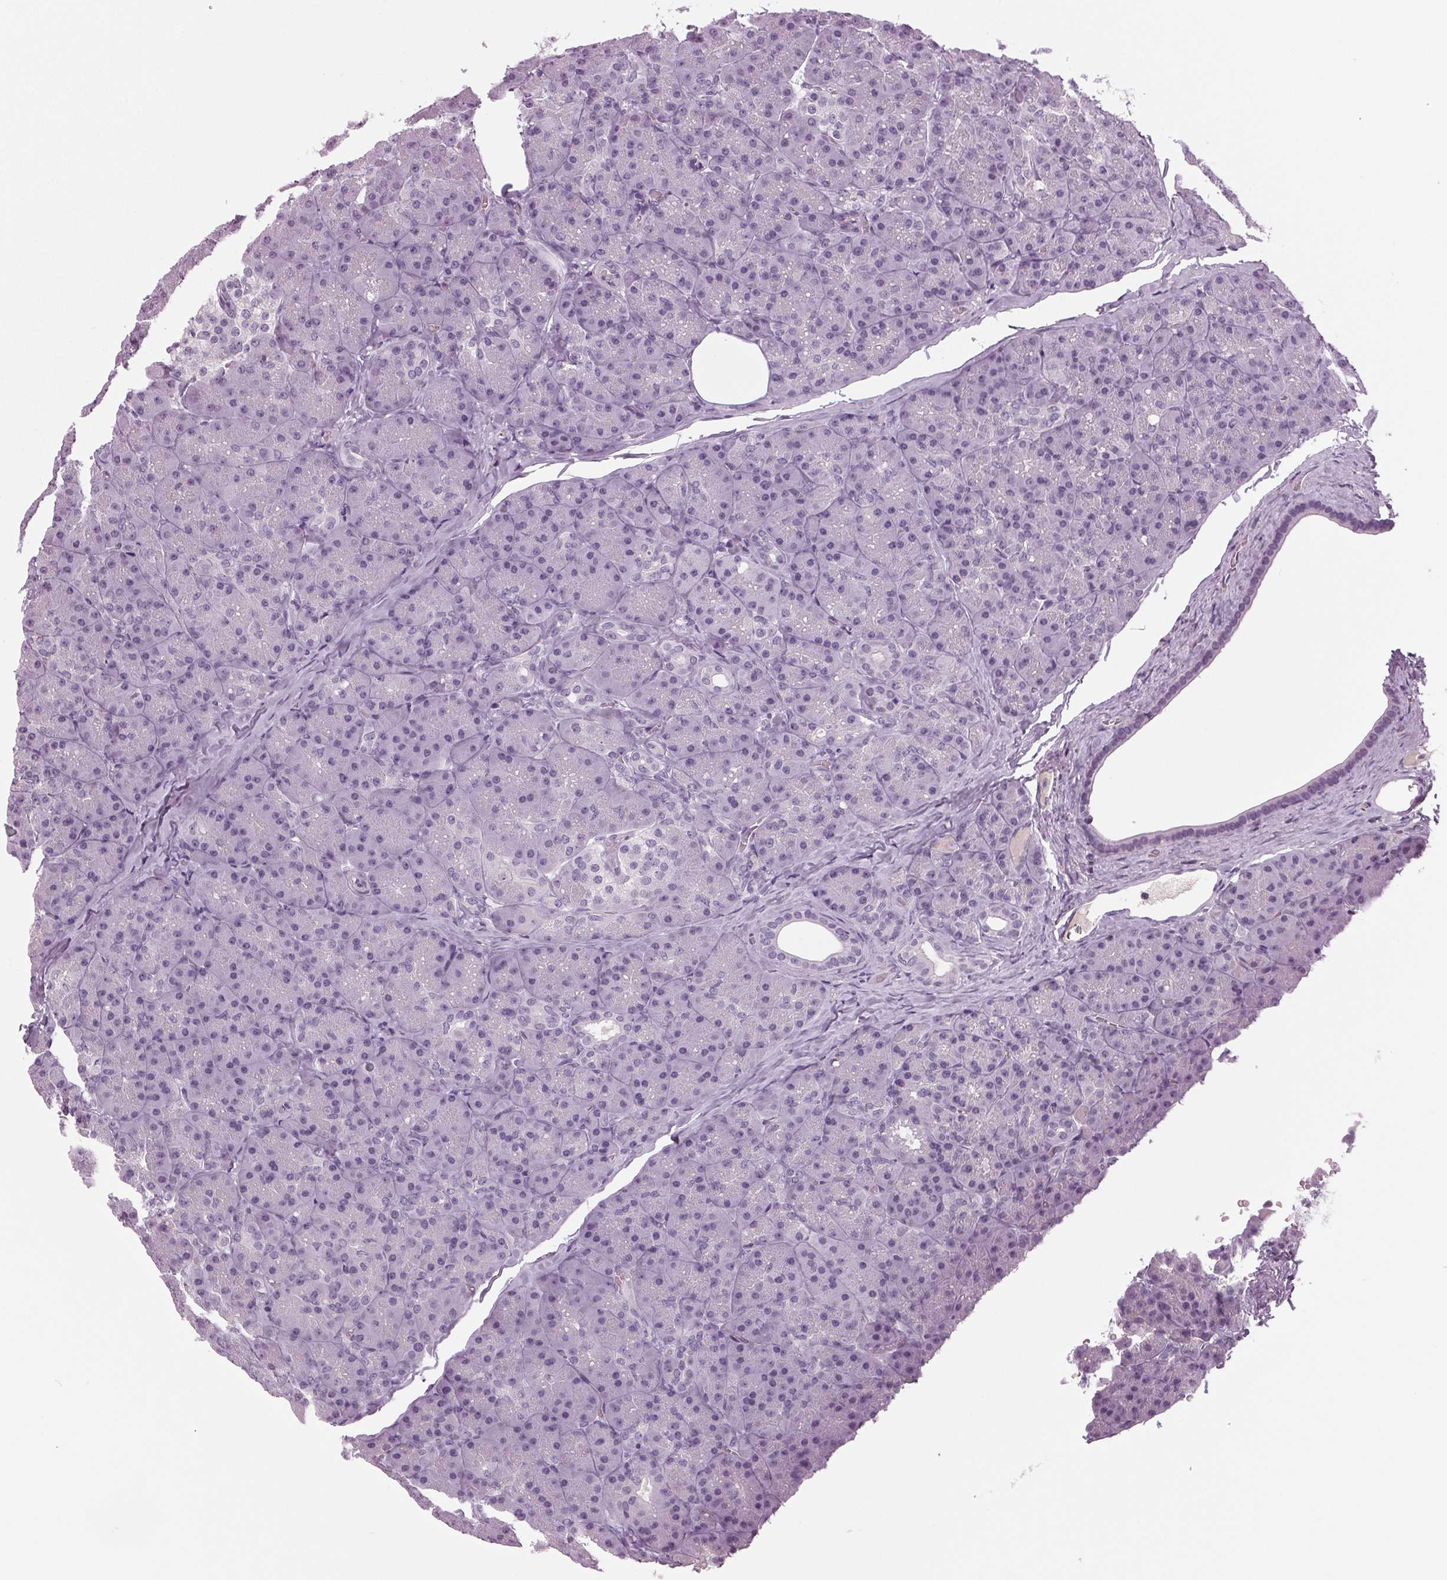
{"staining": {"intensity": "negative", "quantity": "none", "location": "none"}, "tissue": "pancreas", "cell_type": "Exocrine glandular cells", "image_type": "normal", "snomed": [{"axis": "morphology", "description": "Normal tissue, NOS"}, {"axis": "topography", "description": "Pancreas"}], "caption": "This is a histopathology image of immunohistochemistry (IHC) staining of normal pancreas, which shows no expression in exocrine glandular cells.", "gene": "DNAH12", "patient": {"sex": "male", "age": 57}}